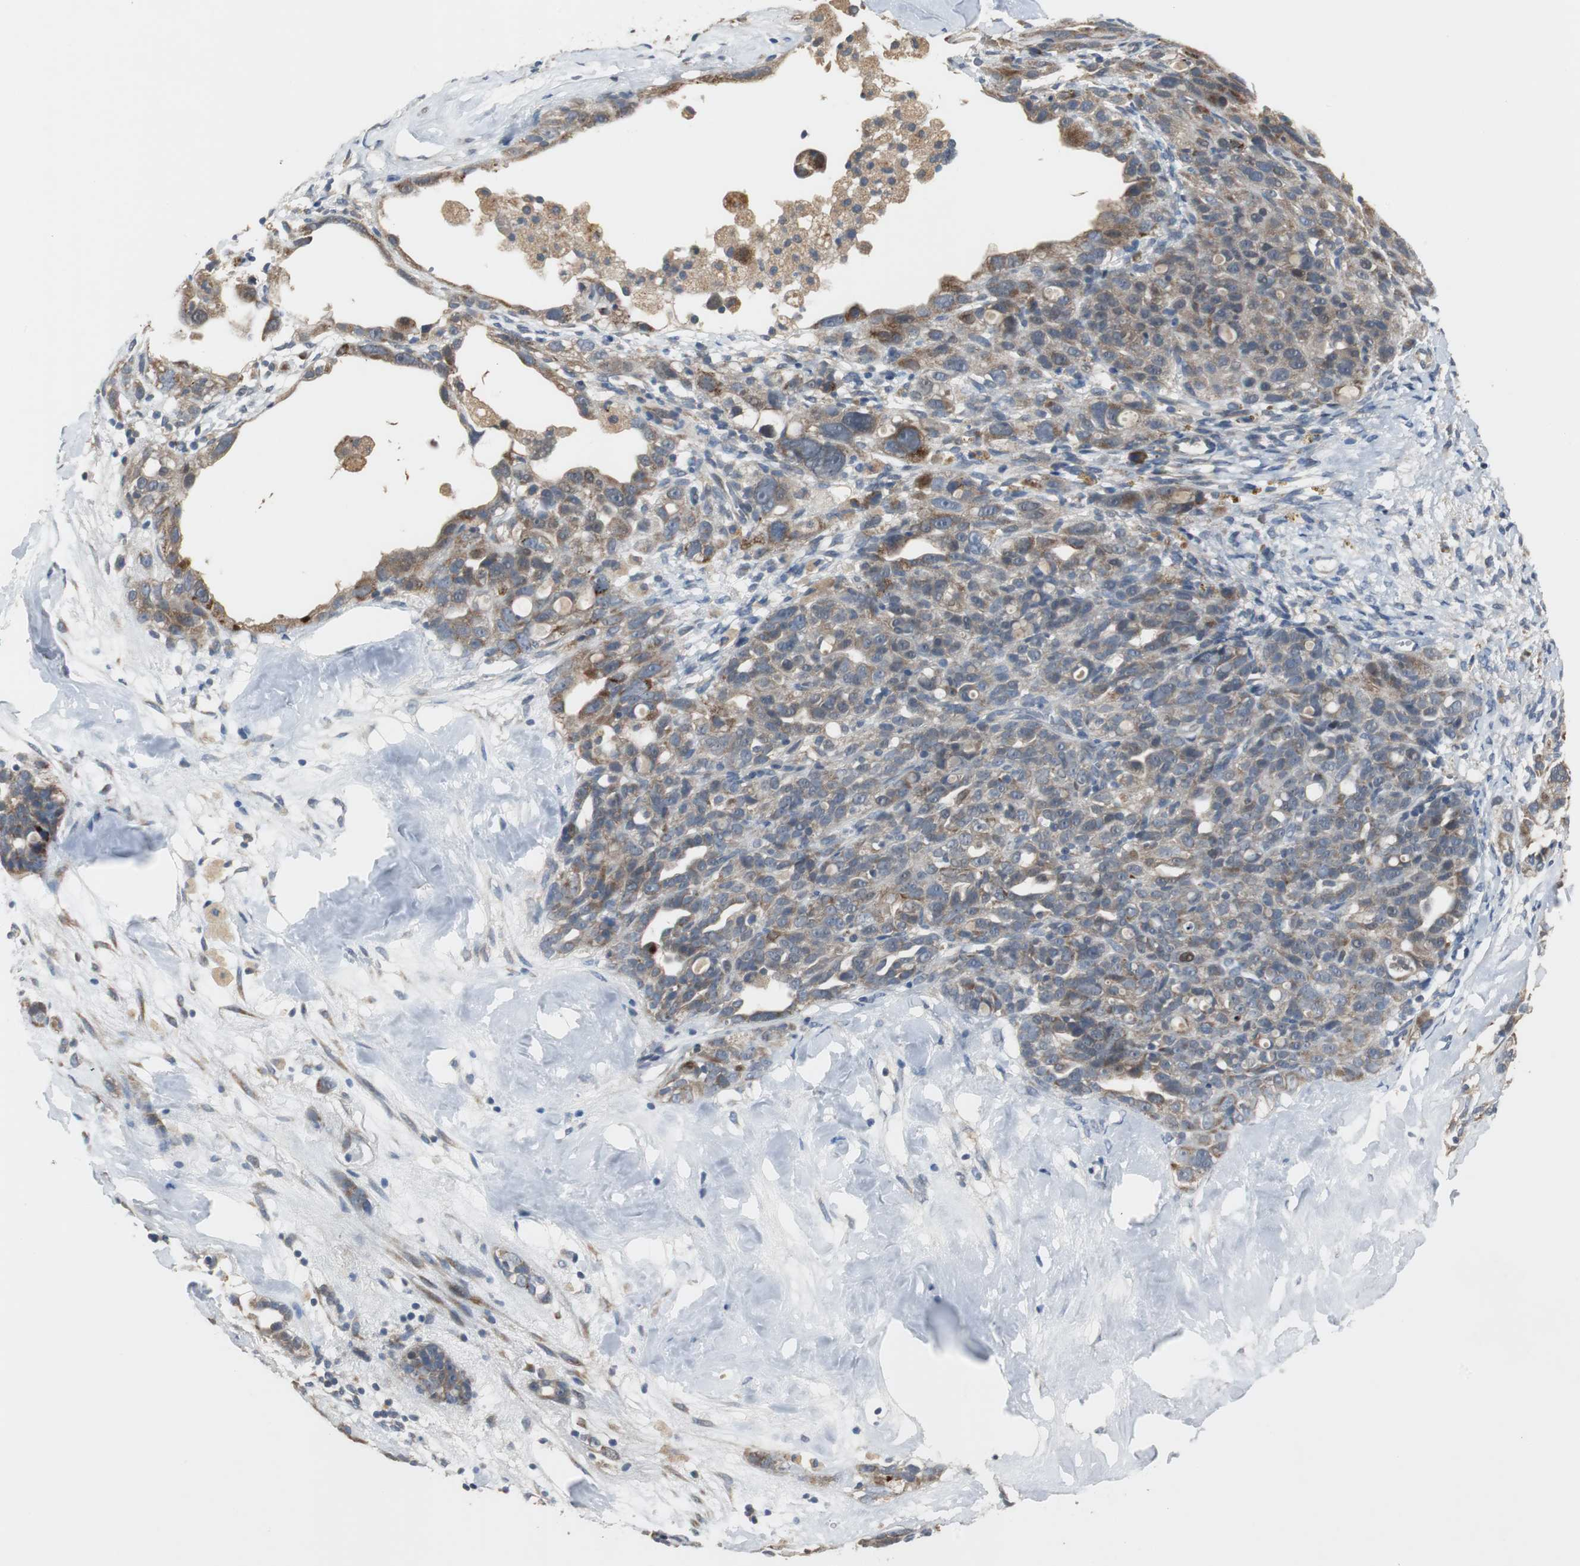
{"staining": {"intensity": "weak", "quantity": ">75%", "location": "cytoplasmic/membranous"}, "tissue": "ovarian cancer", "cell_type": "Tumor cells", "image_type": "cancer", "snomed": [{"axis": "morphology", "description": "Cystadenocarcinoma, serous, NOS"}, {"axis": "topography", "description": "Ovary"}], "caption": "Weak cytoplasmic/membranous protein expression is appreciated in approximately >75% of tumor cells in ovarian cancer. (brown staining indicates protein expression, while blue staining denotes nuclei).", "gene": "MYT1", "patient": {"sex": "female", "age": 66}}